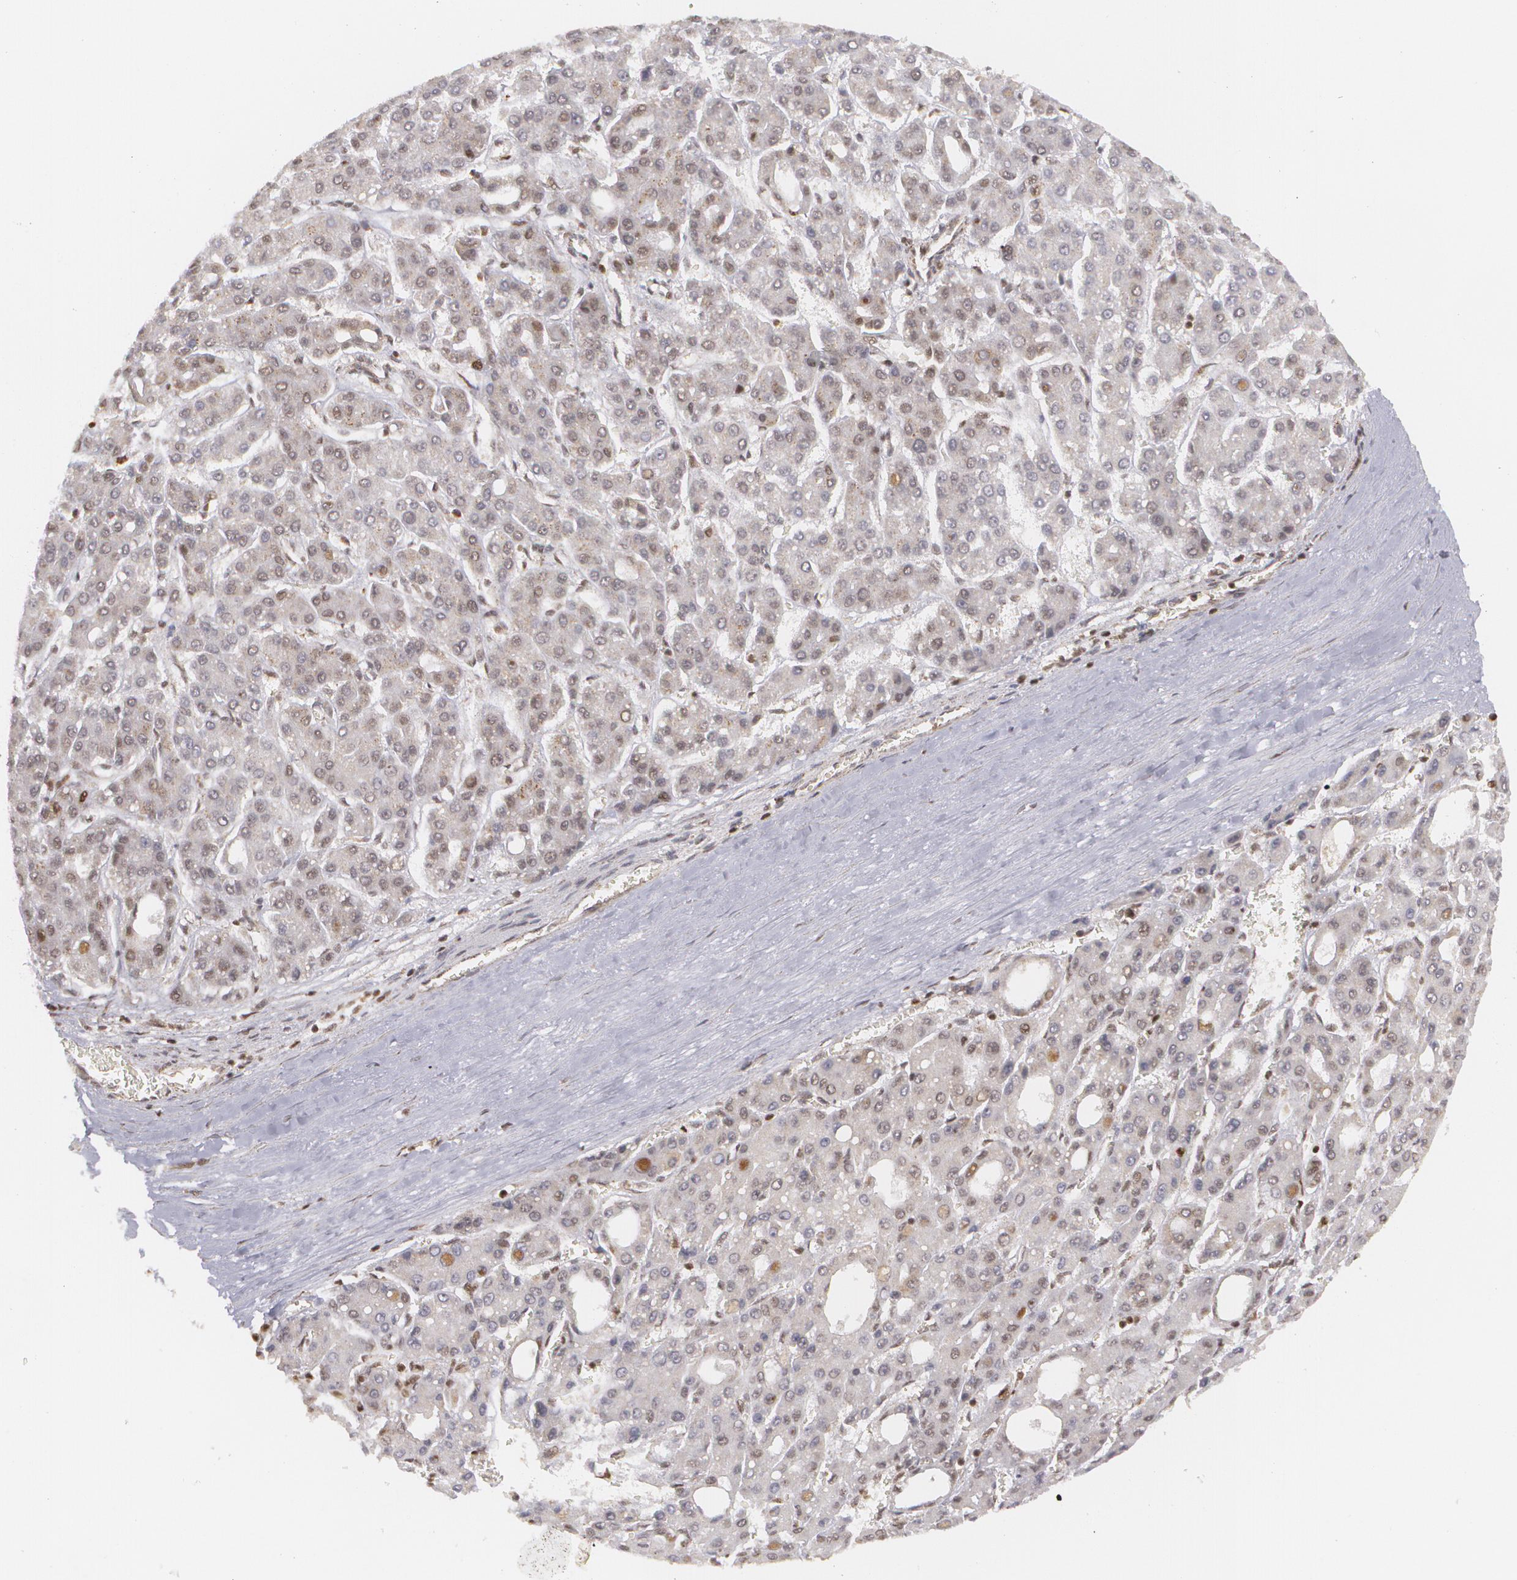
{"staining": {"intensity": "weak", "quantity": "<25%", "location": "nuclear"}, "tissue": "liver cancer", "cell_type": "Tumor cells", "image_type": "cancer", "snomed": [{"axis": "morphology", "description": "Carcinoma, Hepatocellular, NOS"}, {"axis": "topography", "description": "Liver"}], "caption": "Hepatocellular carcinoma (liver) was stained to show a protein in brown. There is no significant expression in tumor cells. (Brightfield microscopy of DAB immunohistochemistry (IHC) at high magnification).", "gene": "MXD1", "patient": {"sex": "male", "age": 69}}